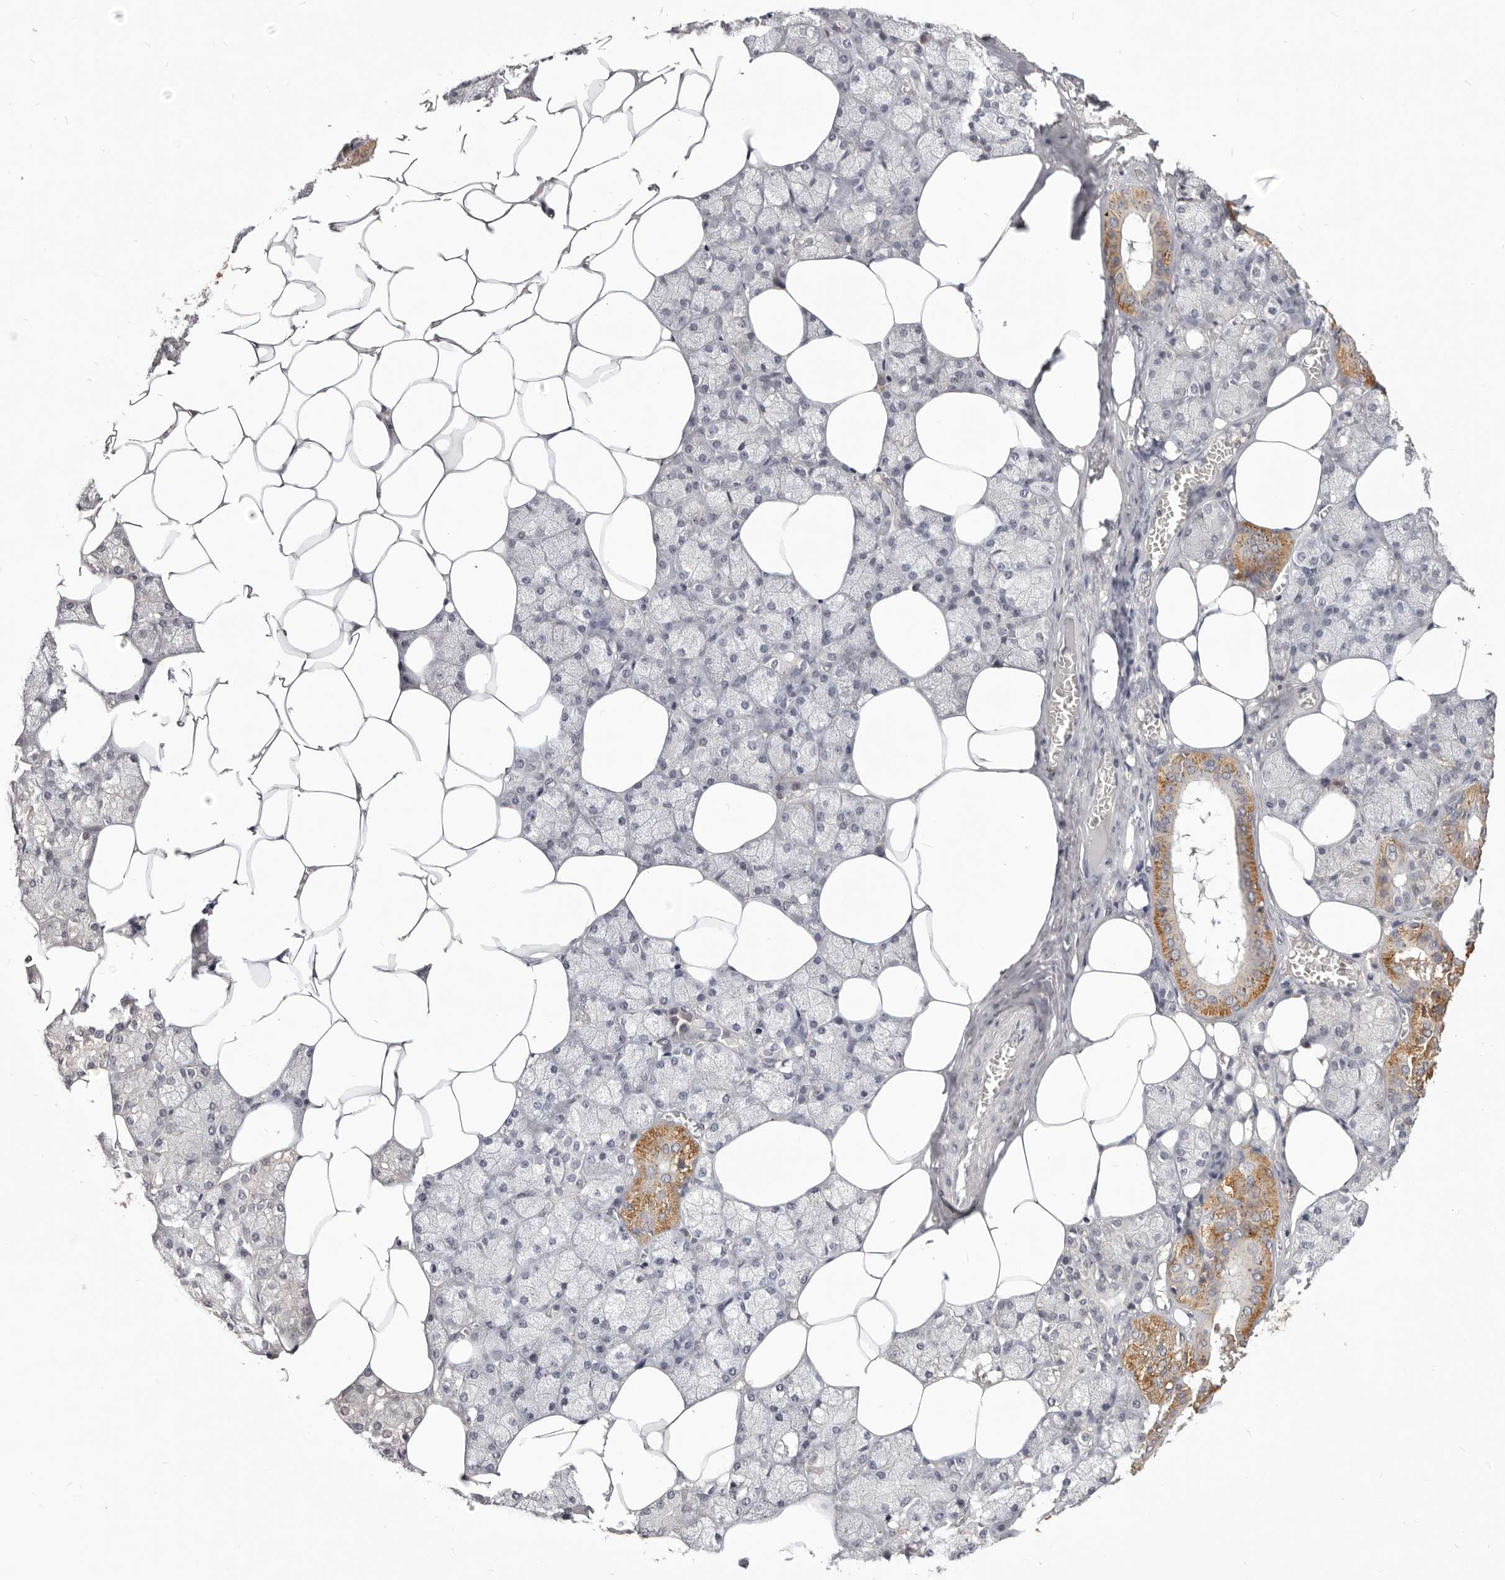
{"staining": {"intensity": "moderate", "quantity": "<25%", "location": "cytoplasmic/membranous"}, "tissue": "salivary gland", "cell_type": "Glandular cells", "image_type": "normal", "snomed": [{"axis": "morphology", "description": "Normal tissue, NOS"}, {"axis": "topography", "description": "Salivary gland"}], "caption": "This is a photomicrograph of IHC staining of unremarkable salivary gland, which shows moderate expression in the cytoplasmic/membranous of glandular cells.", "gene": "TSPAN13", "patient": {"sex": "male", "age": 62}}